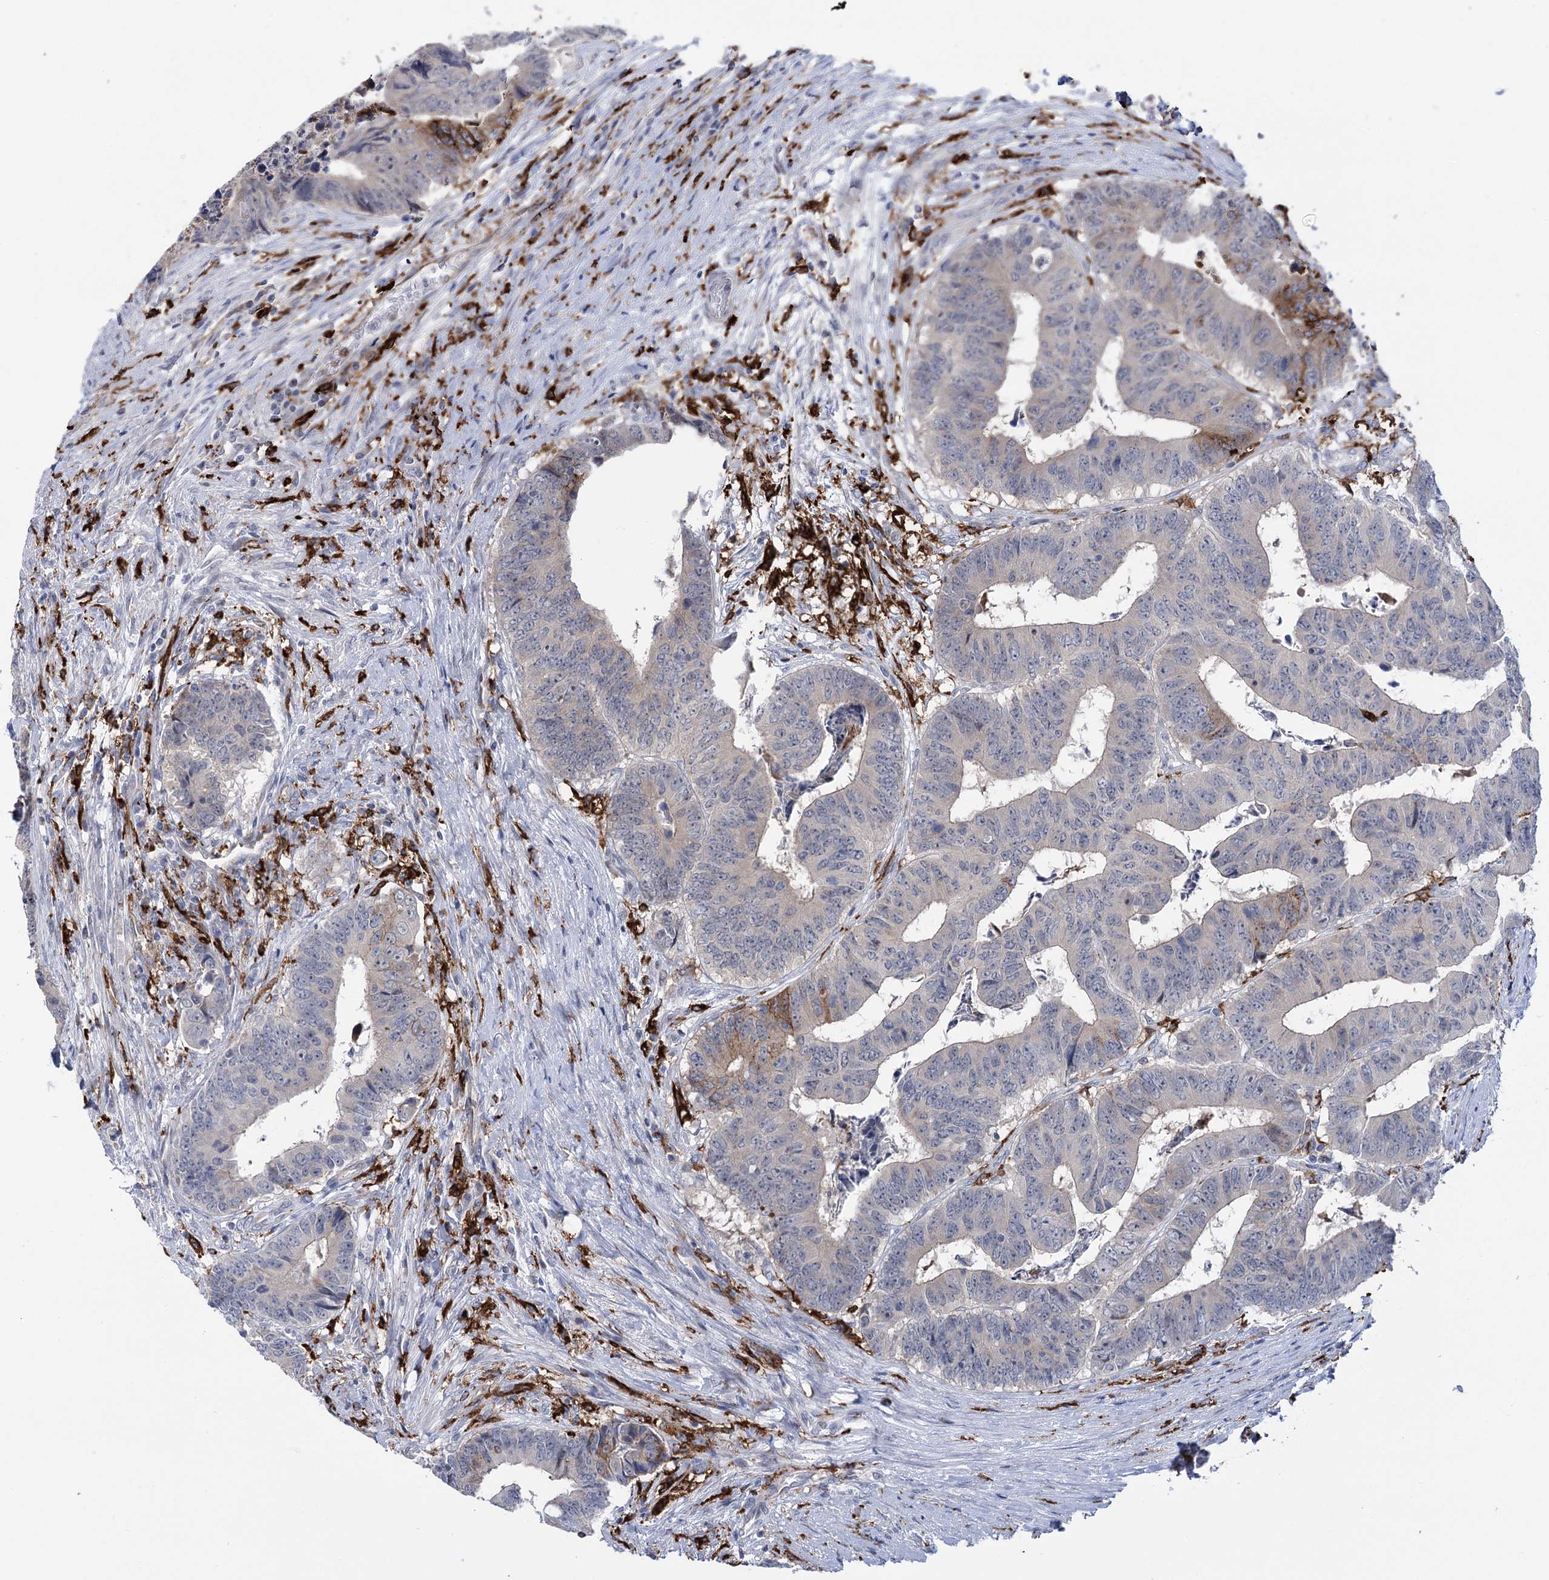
{"staining": {"intensity": "moderate", "quantity": "<25%", "location": "cytoplasmic/membranous"}, "tissue": "colorectal cancer", "cell_type": "Tumor cells", "image_type": "cancer", "snomed": [{"axis": "morphology", "description": "Adenocarcinoma, NOS"}, {"axis": "topography", "description": "Rectum"}], "caption": "A brown stain labels moderate cytoplasmic/membranous expression of a protein in colorectal adenocarcinoma tumor cells.", "gene": "PIWIL4", "patient": {"sex": "male", "age": 84}}